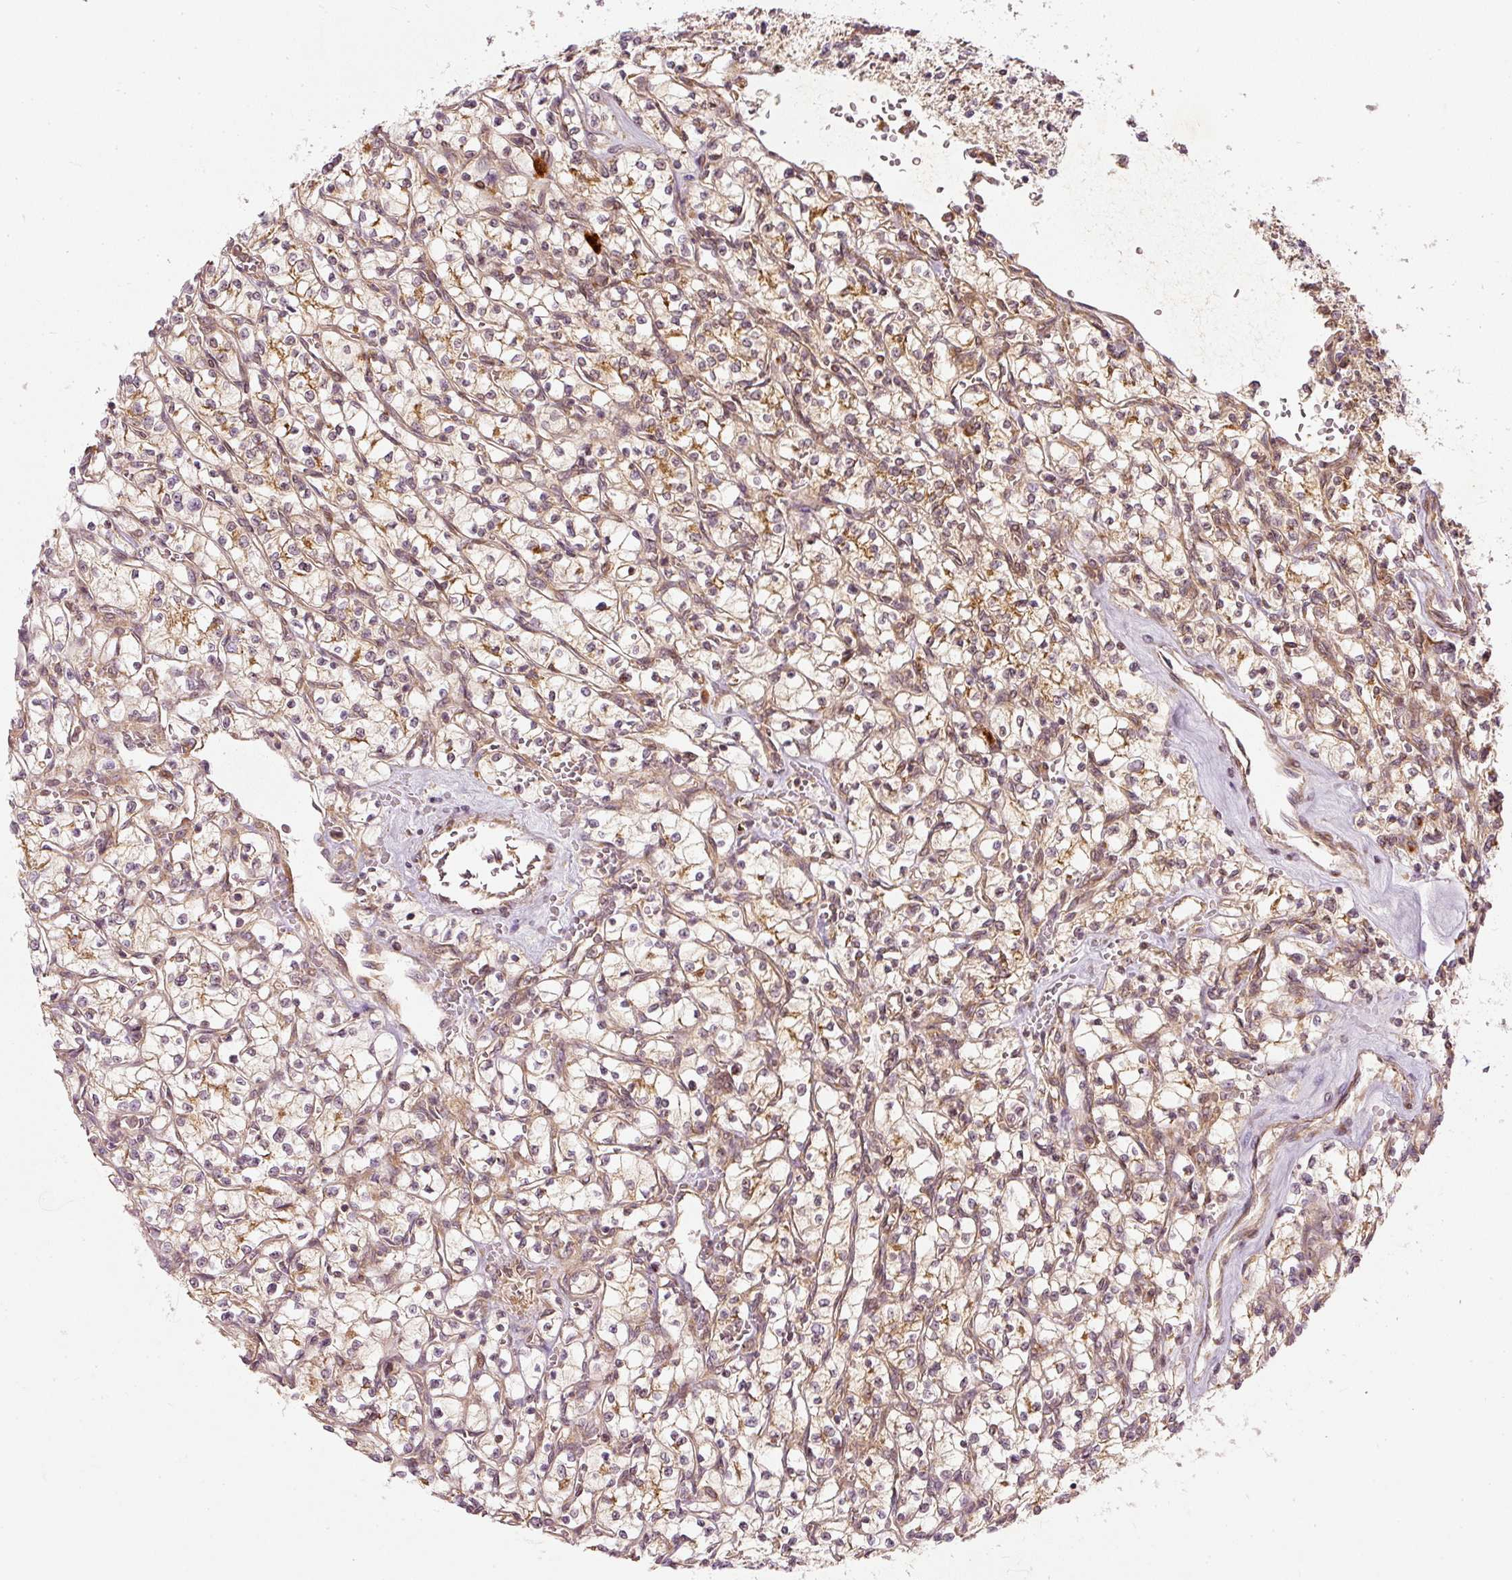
{"staining": {"intensity": "weak", "quantity": ">75%", "location": "cytoplasmic/membranous"}, "tissue": "renal cancer", "cell_type": "Tumor cells", "image_type": "cancer", "snomed": [{"axis": "morphology", "description": "Adenocarcinoma, NOS"}, {"axis": "topography", "description": "Kidney"}], "caption": "Immunohistochemical staining of renal cancer displays low levels of weak cytoplasmic/membranous positivity in approximately >75% of tumor cells.", "gene": "ZNF580", "patient": {"sex": "female", "age": 64}}